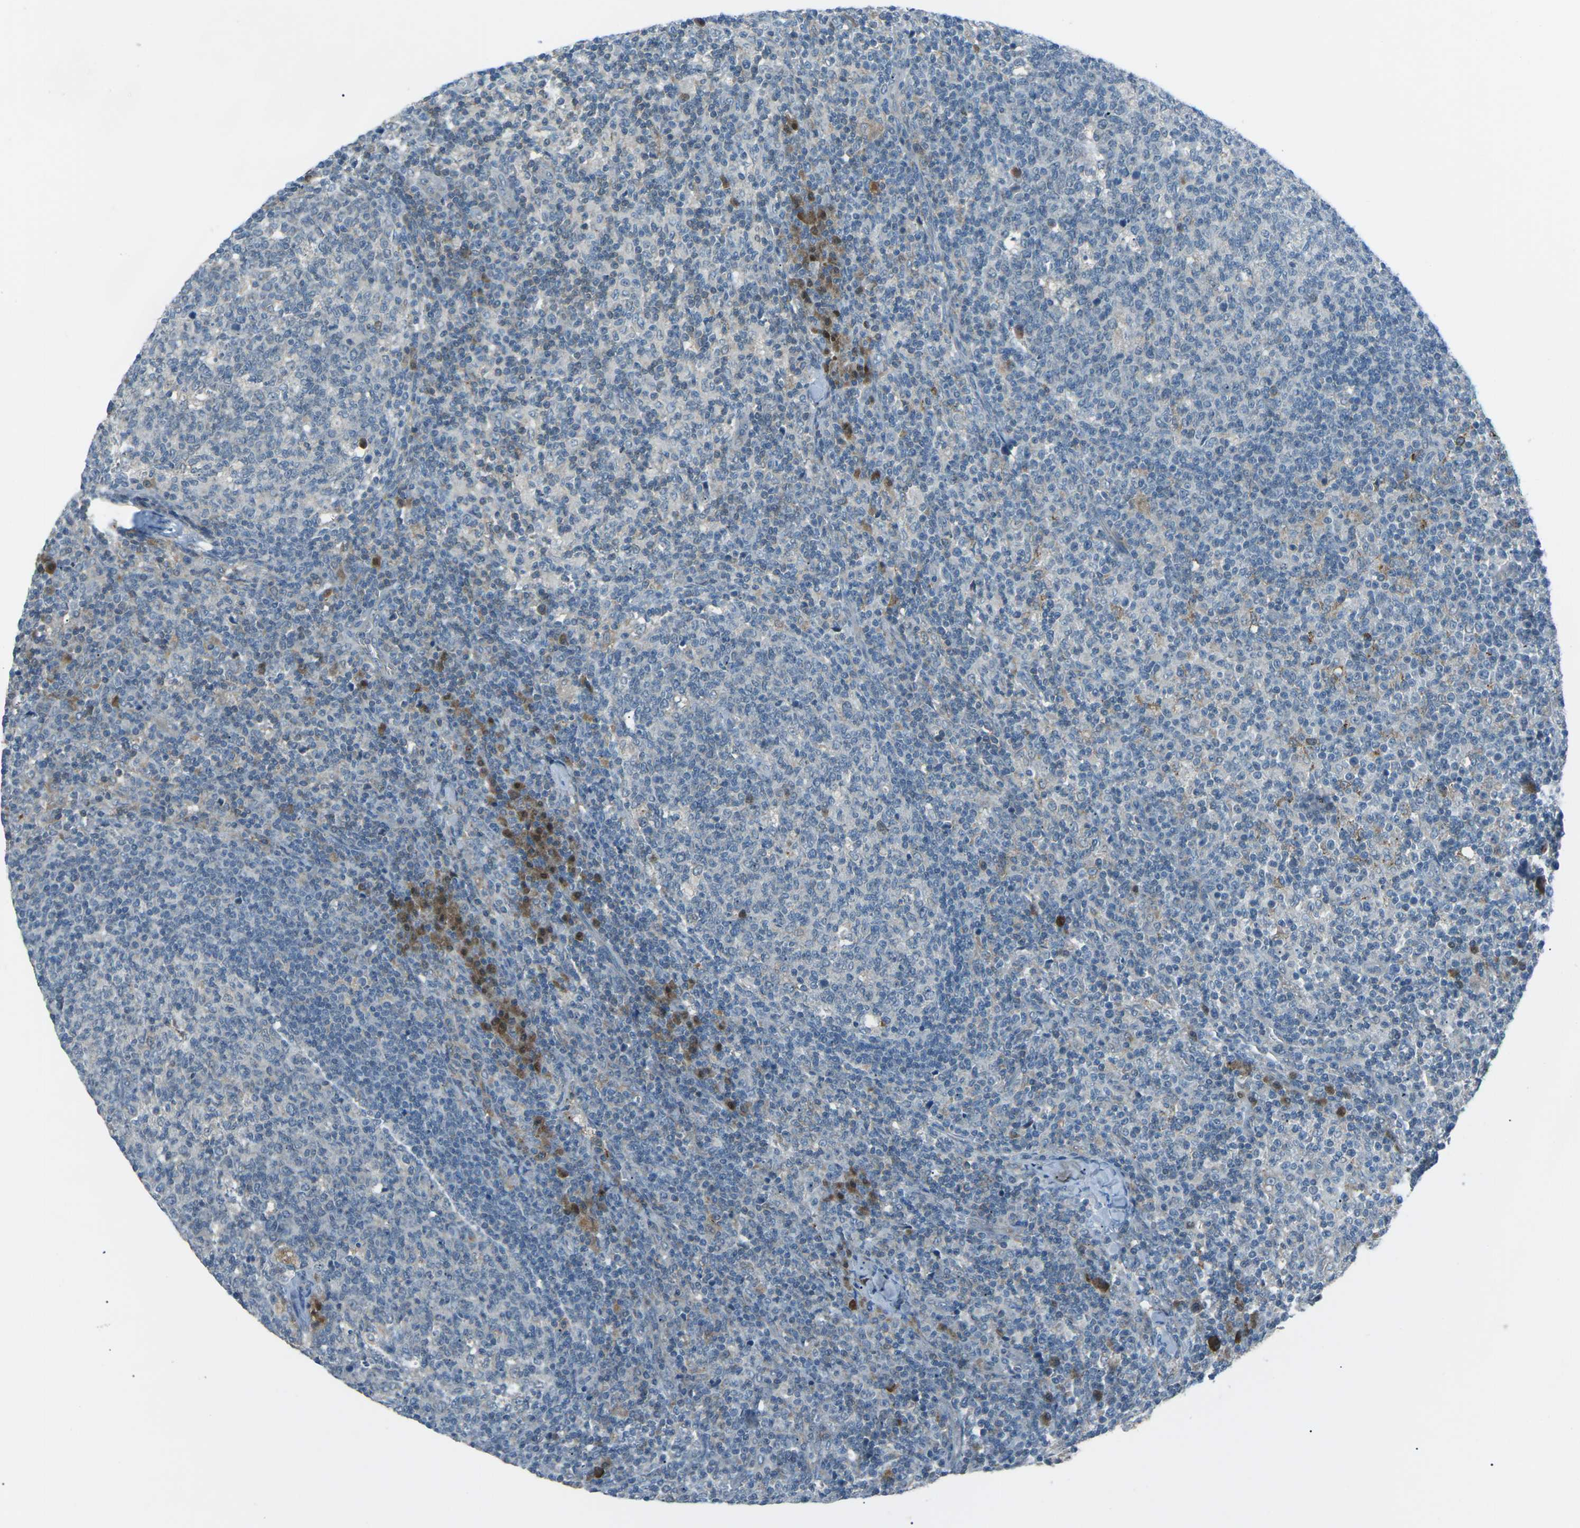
{"staining": {"intensity": "negative", "quantity": "none", "location": "none"}, "tissue": "lymph node", "cell_type": "Germinal center cells", "image_type": "normal", "snomed": [{"axis": "morphology", "description": "Normal tissue, NOS"}, {"axis": "morphology", "description": "Inflammation, NOS"}, {"axis": "topography", "description": "Lymph node"}], "caption": "High power microscopy micrograph of an IHC histopathology image of normal lymph node, revealing no significant expression in germinal center cells.", "gene": "PRKCA", "patient": {"sex": "male", "age": 55}}